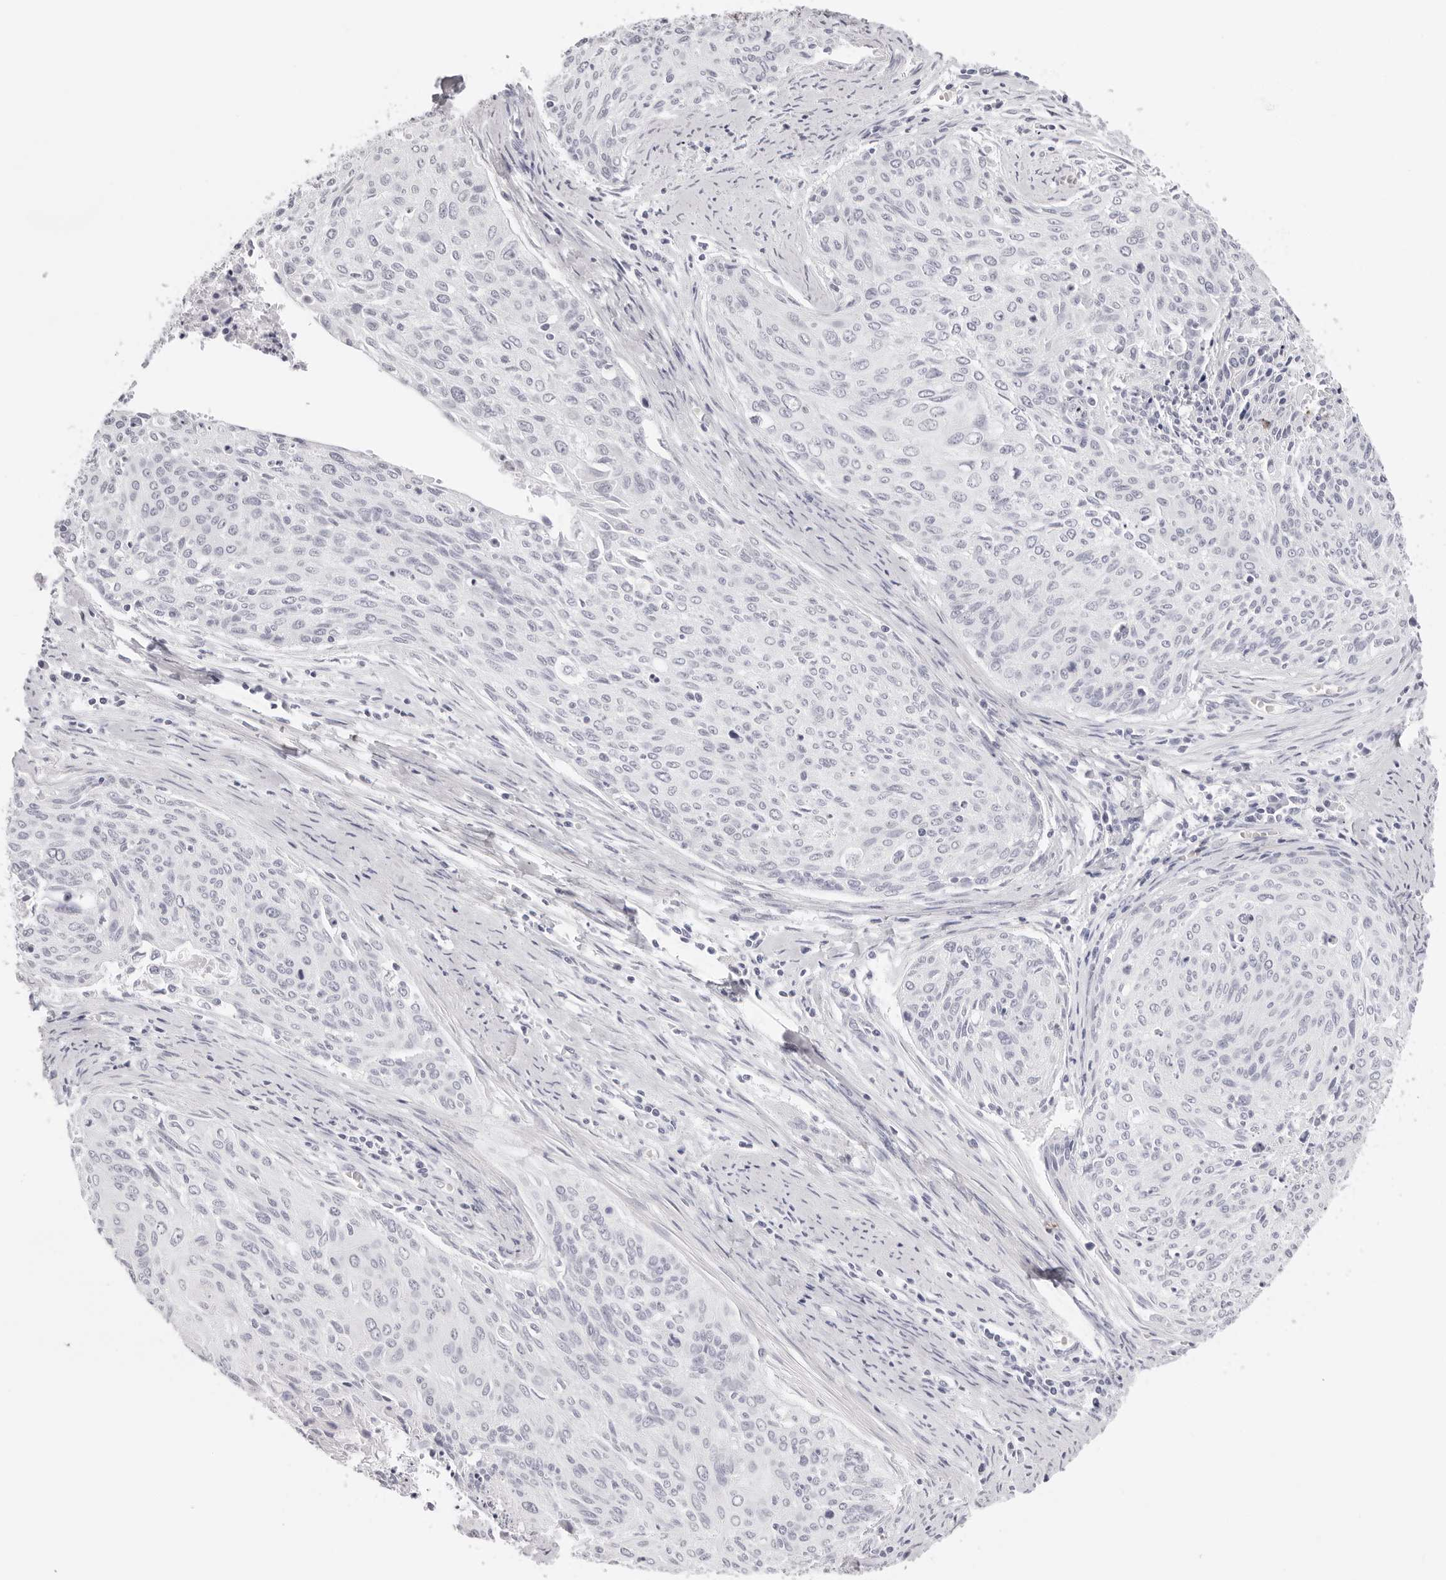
{"staining": {"intensity": "negative", "quantity": "none", "location": "none"}, "tissue": "cervical cancer", "cell_type": "Tumor cells", "image_type": "cancer", "snomed": [{"axis": "morphology", "description": "Squamous cell carcinoma, NOS"}, {"axis": "topography", "description": "Cervix"}], "caption": "Immunohistochemical staining of cervical cancer demonstrates no significant positivity in tumor cells.", "gene": "CST5", "patient": {"sex": "female", "age": 55}}